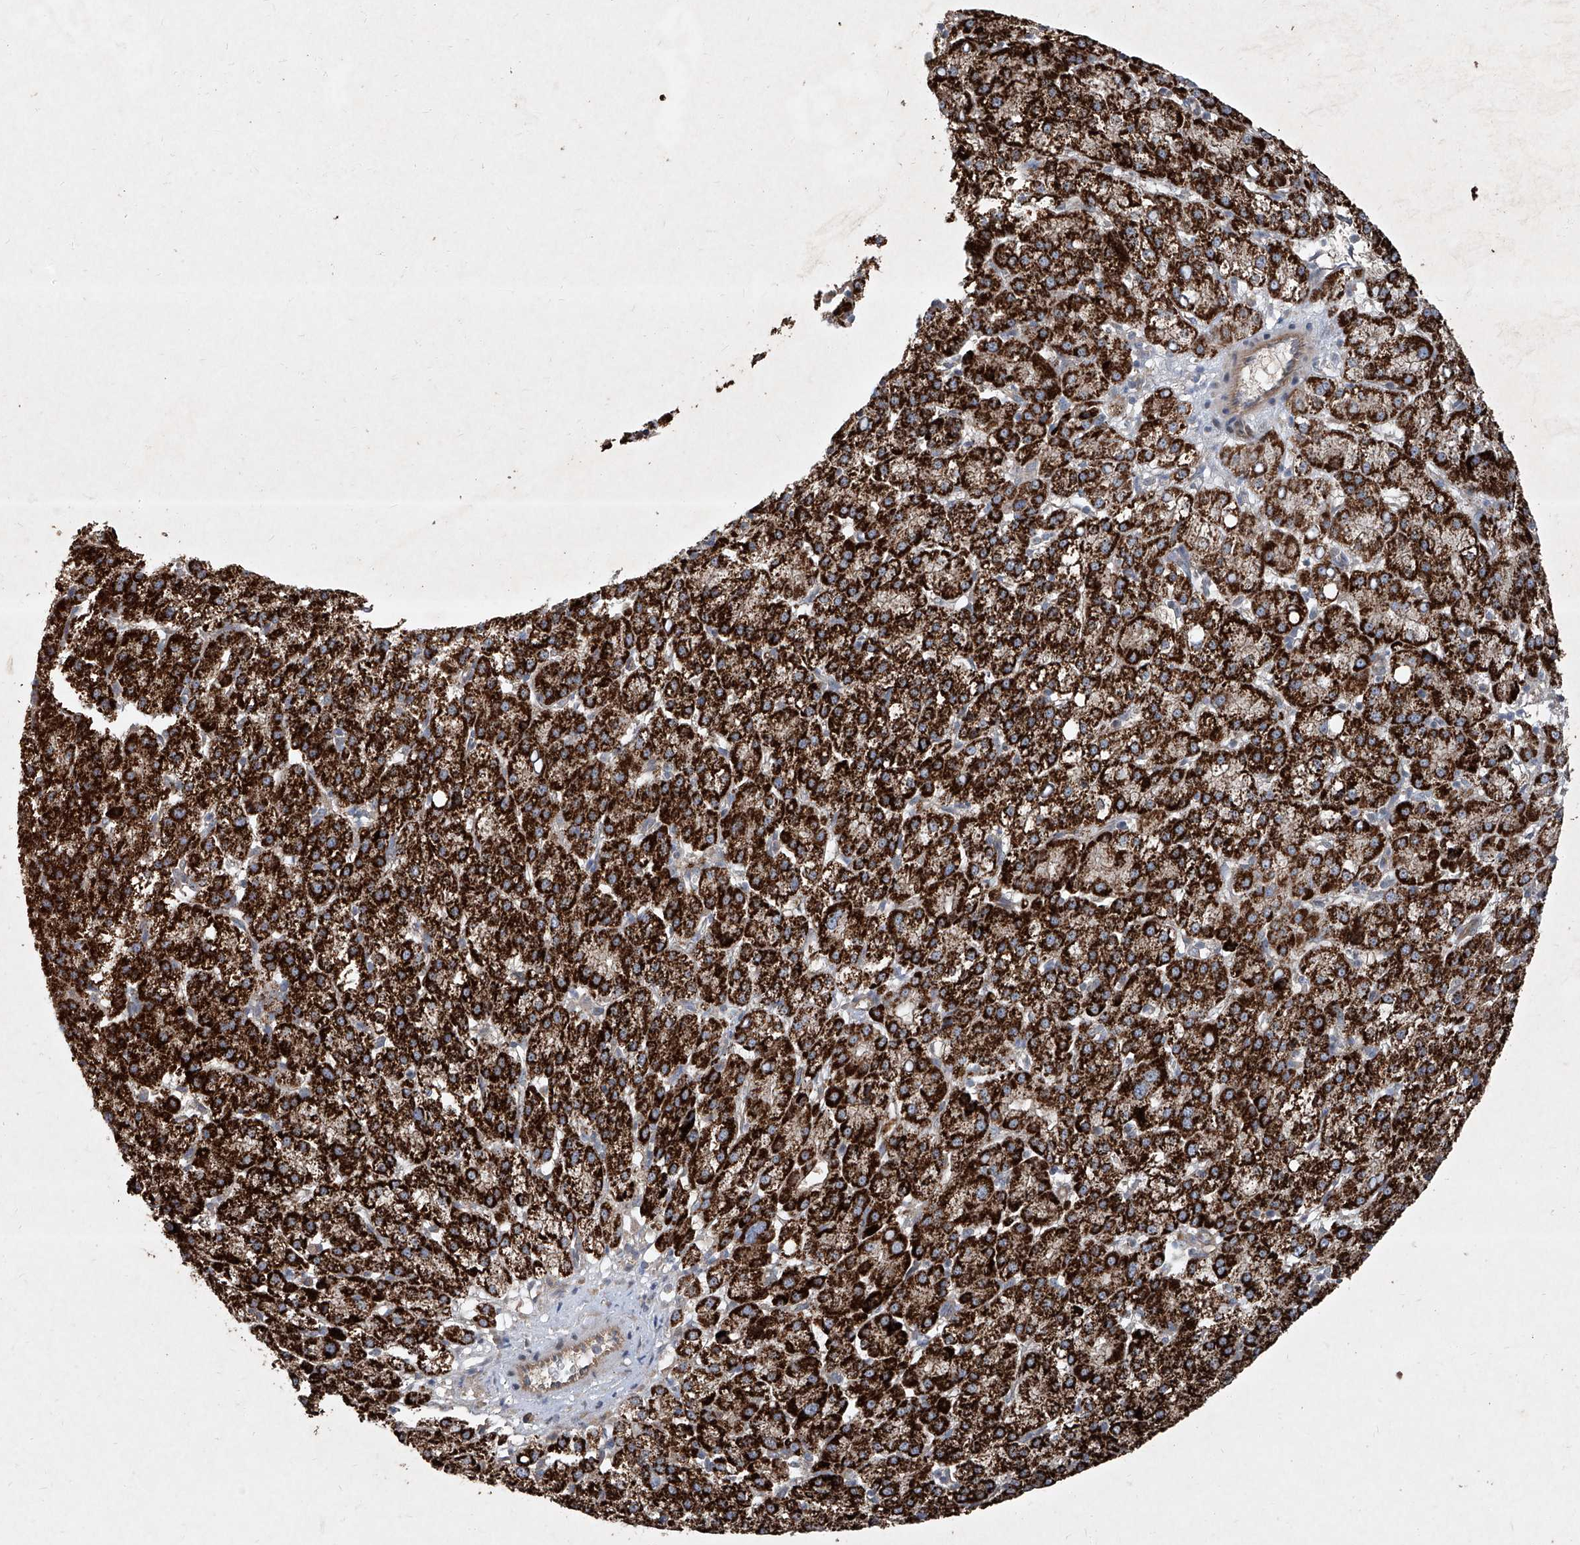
{"staining": {"intensity": "strong", "quantity": ">75%", "location": "cytoplasmic/membranous"}, "tissue": "liver cancer", "cell_type": "Tumor cells", "image_type": "cancer", "snomed": [{"axis": "morphology", "description": "Carcinoma, Hepatocellular, NOS"}, {"axis": "topography", "description": "Liver"}], "caption": "Liver hepatocellular carcinoma stained for a protein (brown) reveals strong cytoplasmic/membranous positive positivity in about >75% of tumor cells.", "gene": "CCN1", "patient": {"sex": "female", "age": 58}}